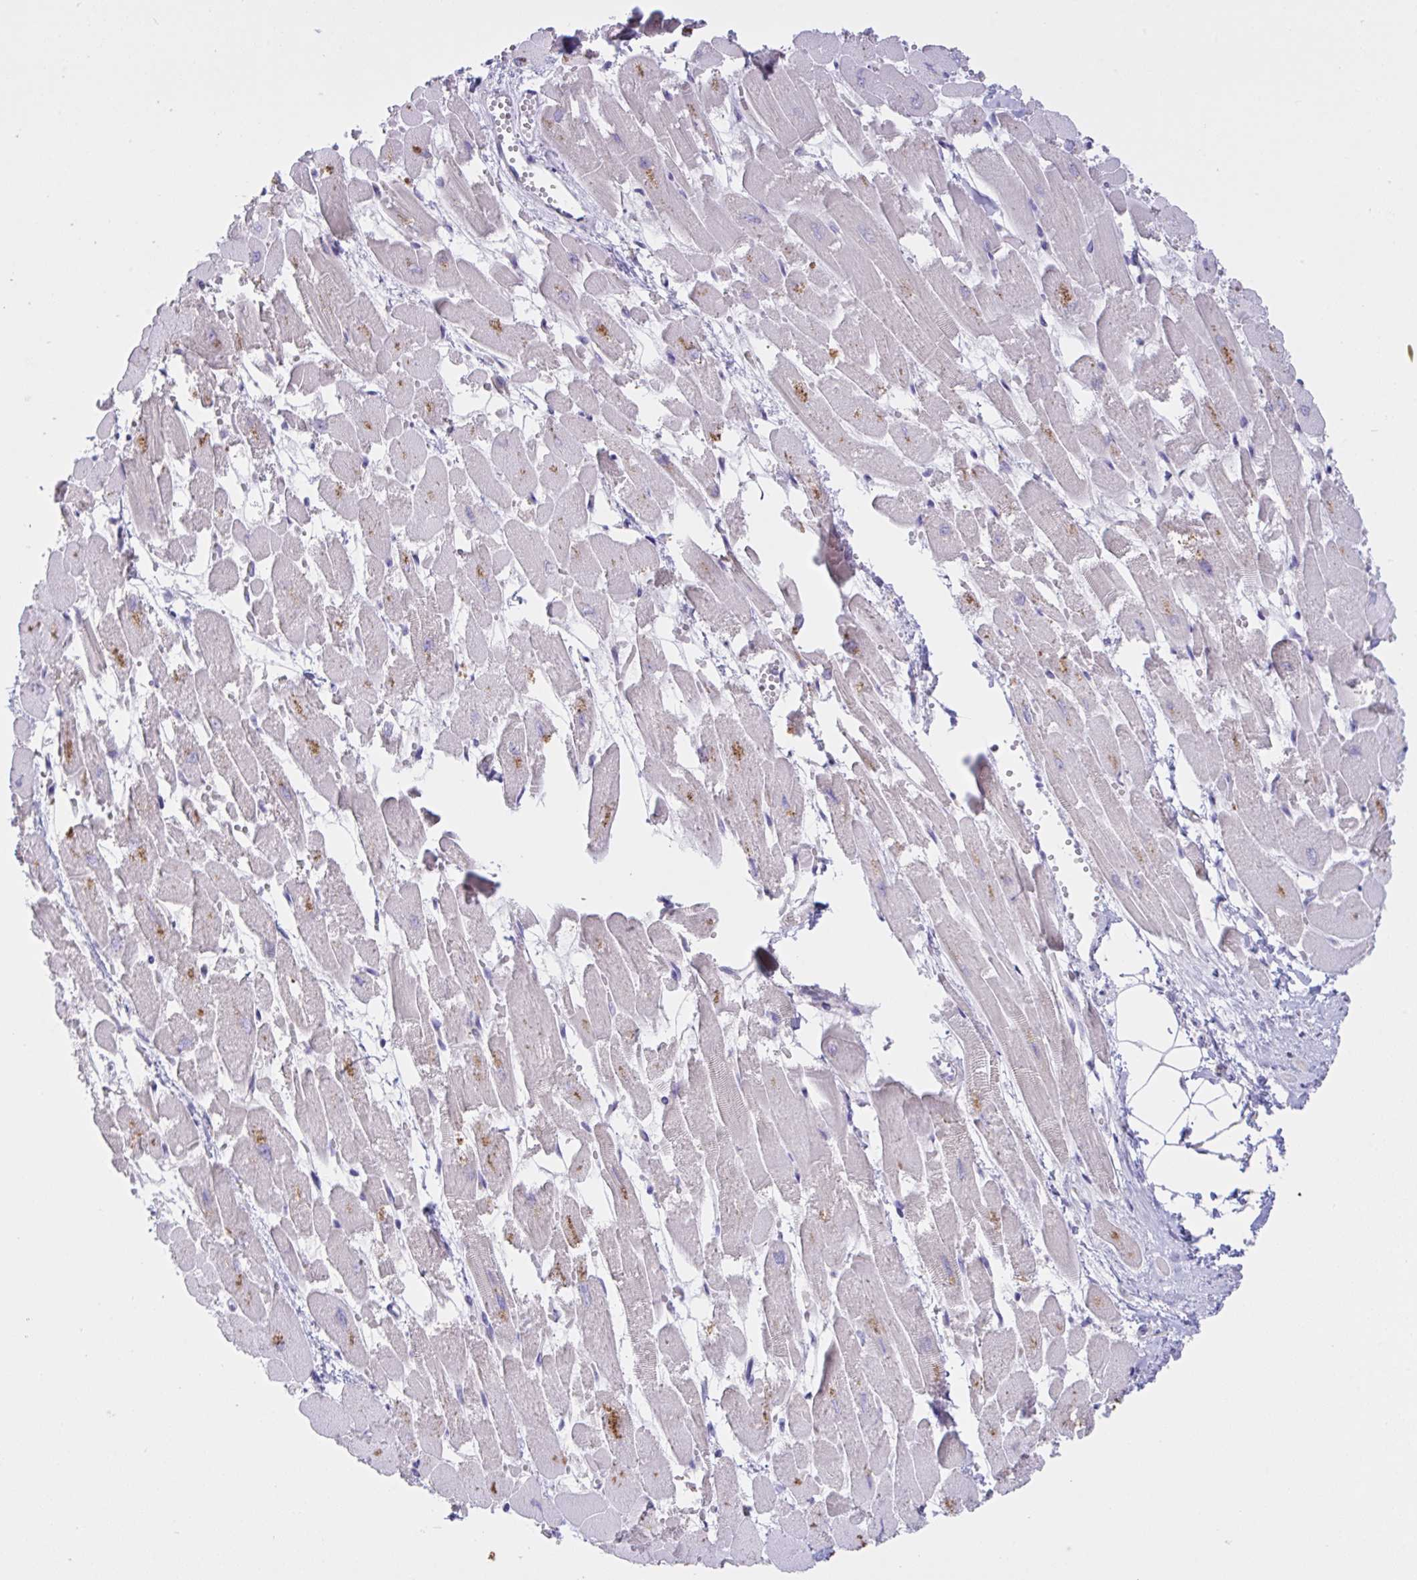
{"staining": {"intensity": "moderate", "quantity": "<25%", "location": "cytoplasmic/membranous"}, "tissue": "heart muscle", "cell_type": "Cardiomyocytes", "image_type": "normal", "snomed": [{"axis": "morphology", "description": "Normal tissue, NOS"}, {"axis": "topography", "description": "Heart"}], "caption": "Moderate cytoplasmic/membranous expression for a protein is appreciated in approximately <25% of cardiomyocytes of benign heart muscle using immunohistochemistry.", "gene": "TMEM41A", "patient": {"sex": "female", "age": 52}}